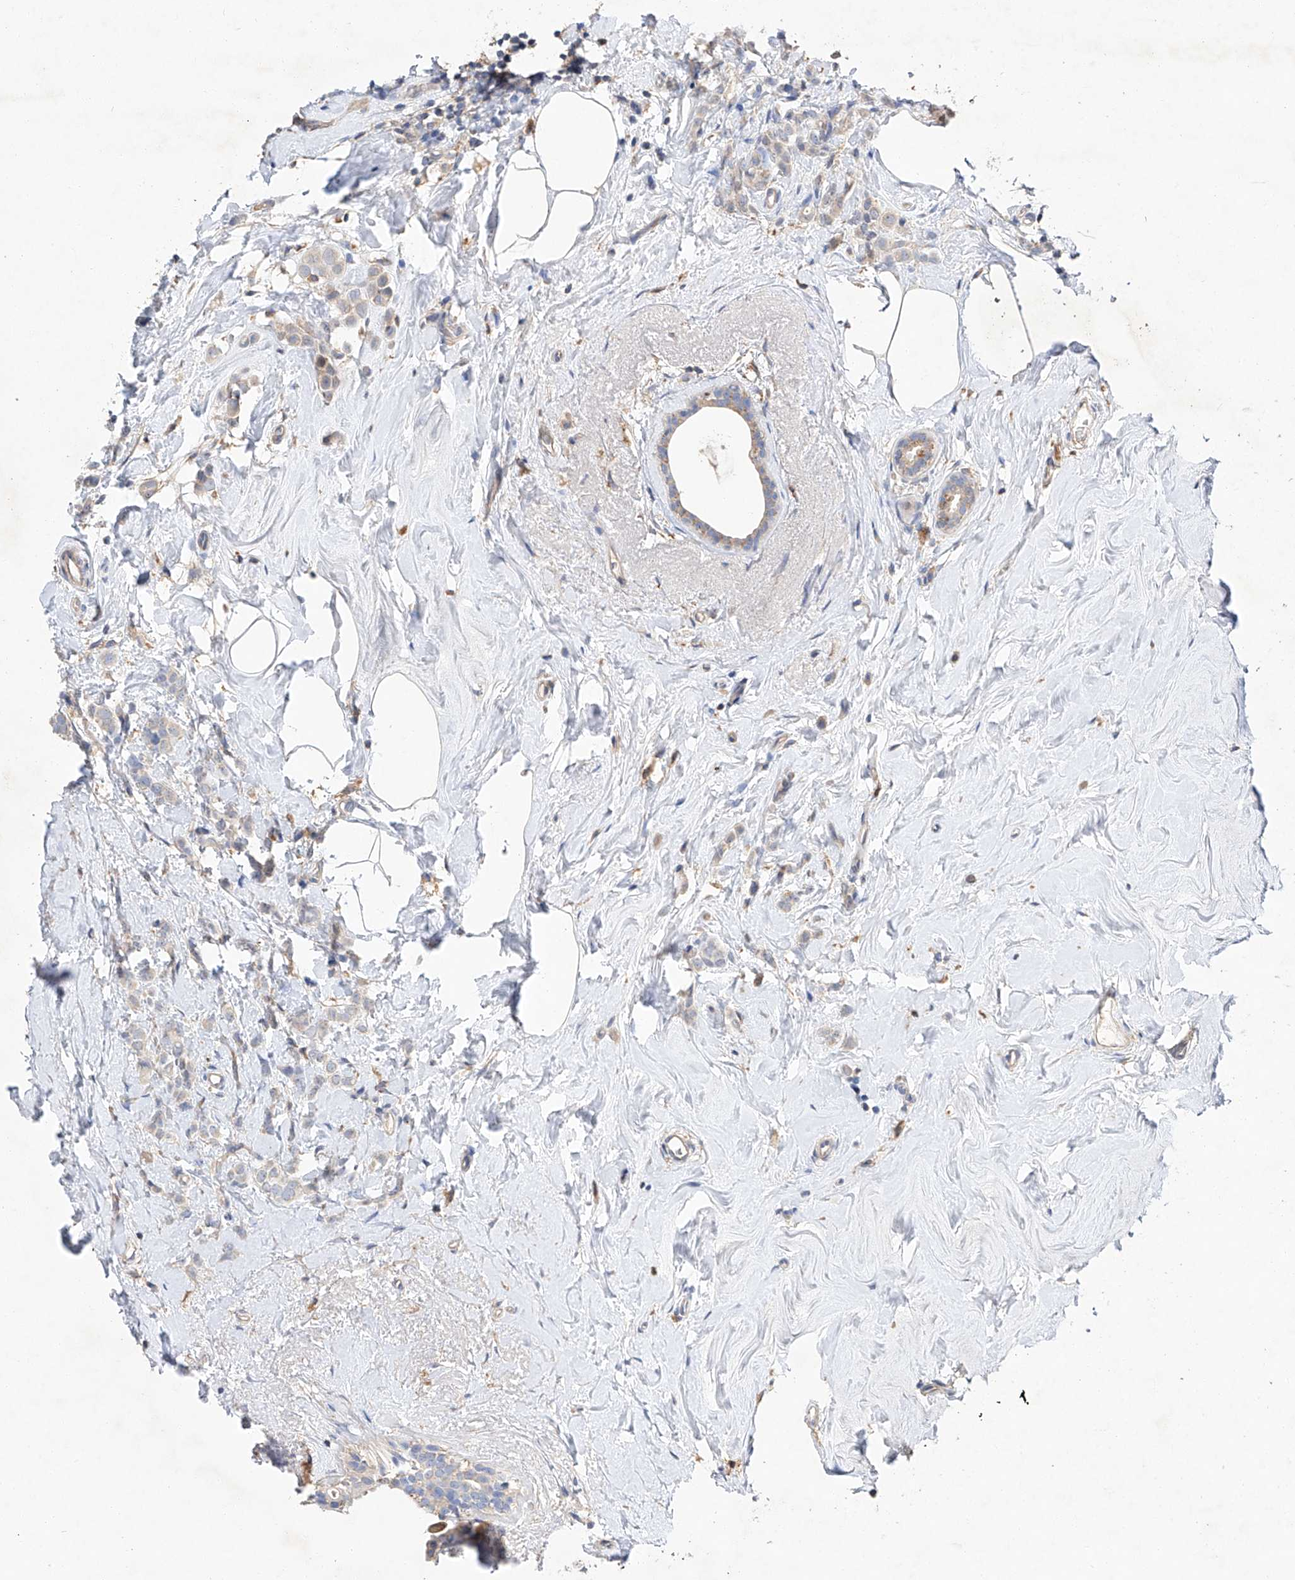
{"staining": {"intensity": "negative", "quantity": "none", "location": "none"}, "tissue": "breast cancer", "cell_type": "Tumor cells", "image_type": "cancer", "snomed": [{"axis": "morphology", "description": "Lobular carcinoma"}, {"axis": "topography", "description": "Breast"}], "caption": "Lobular carcinoma (breast) was stained to show a protein in brown. There is no significant positivity in tumor cells. Nuclei are stained in blue.", "gene": "AMD1", "patient": {"sex": "female", "age": 47}}